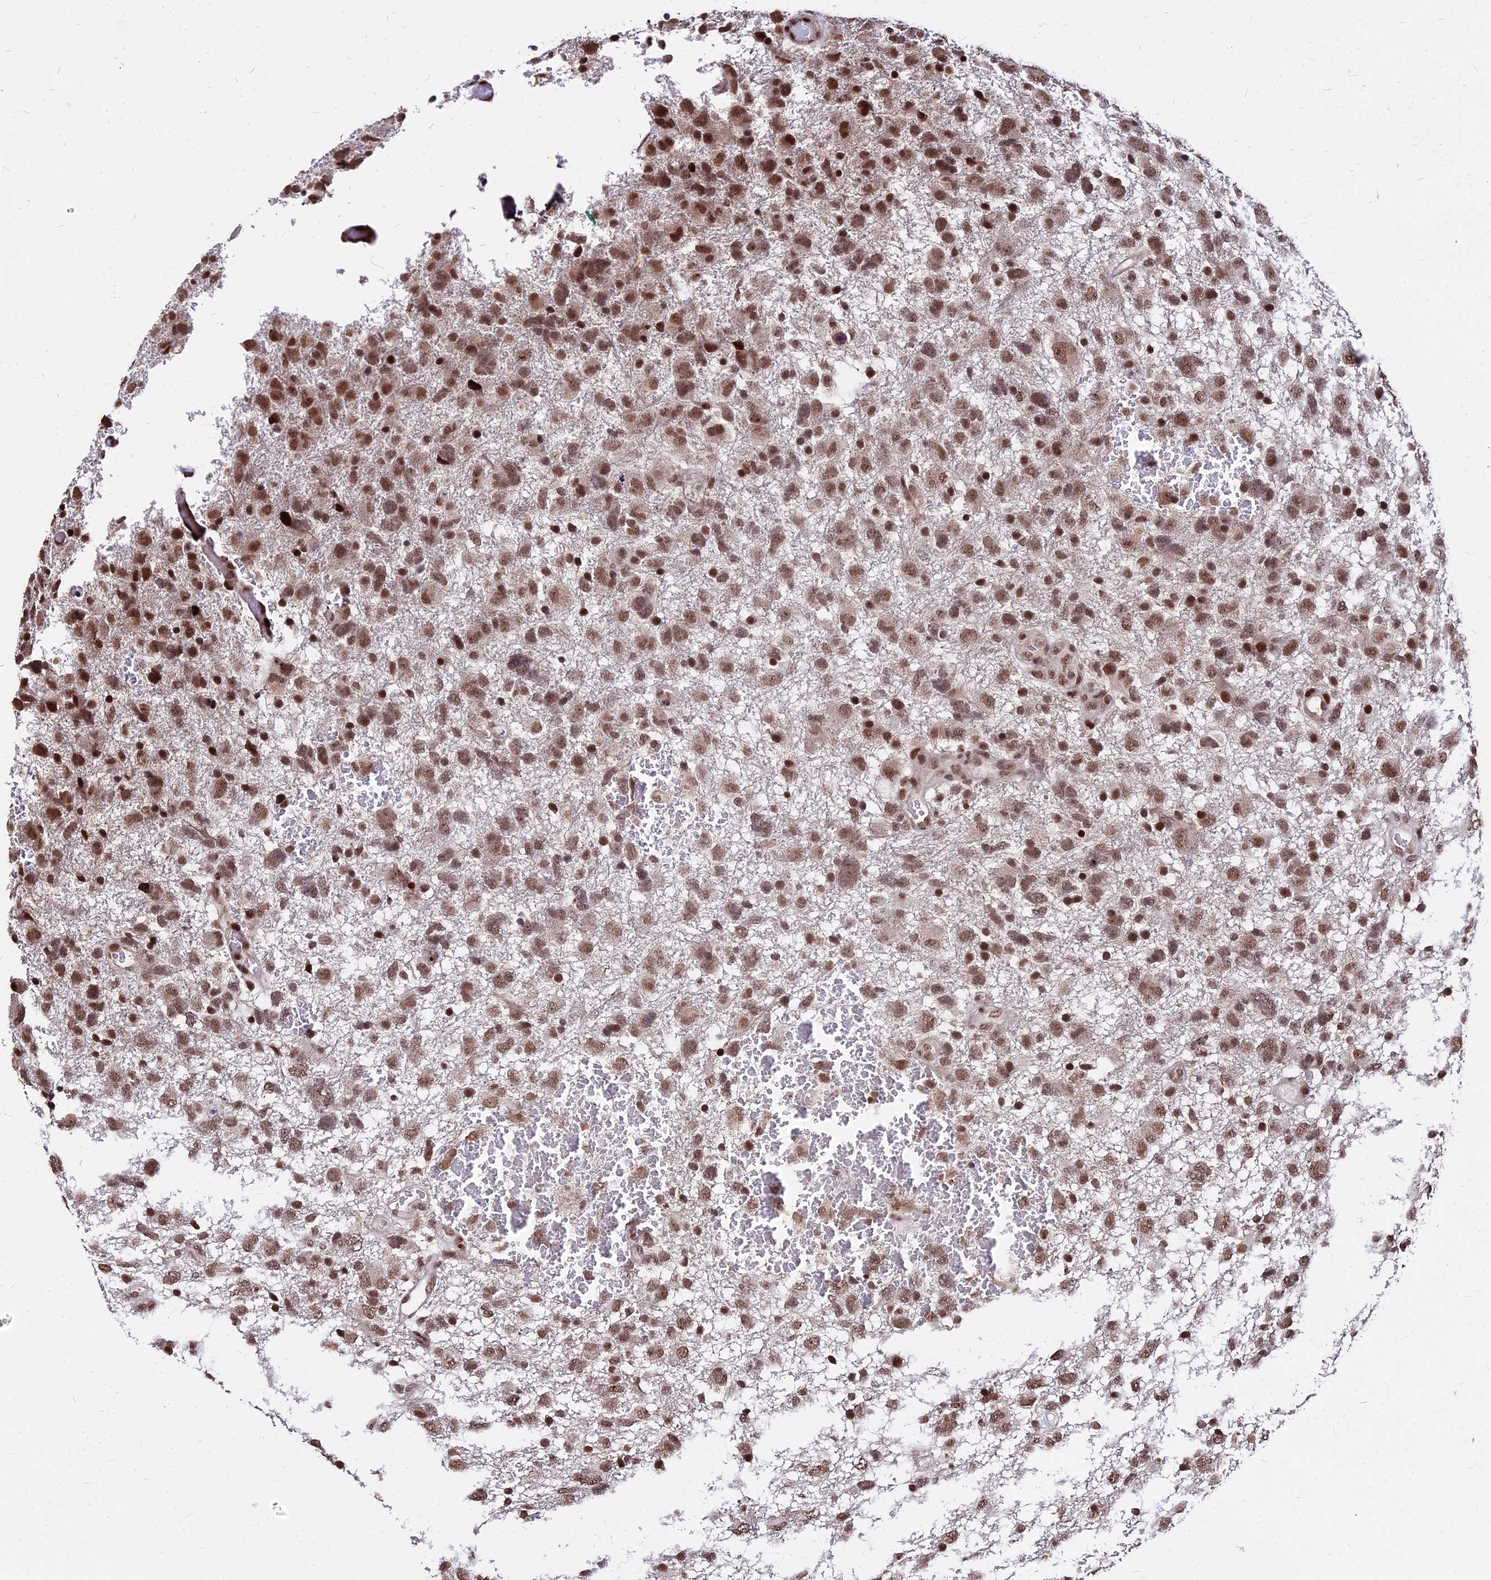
{"staining": {"intensity": "moderate", "quantity": ">75%", "location": "nuclear"}, "tissue": "glioma", "cell_type": "Tumor cells", "image_type": "cancer", "snomed": [{"axis": "morphology", "description": "Glioma, malignant, High grade"}, {"axis": "topography", "description": "Brain"}], "caption": "Moderate nuclear staining for a protein is seen in approximately >75% of tumor cells of glioma using immunohistochemistry (IHC).", "gene": "ZBED4", "patient": {"sex": "male", "age": 61}}